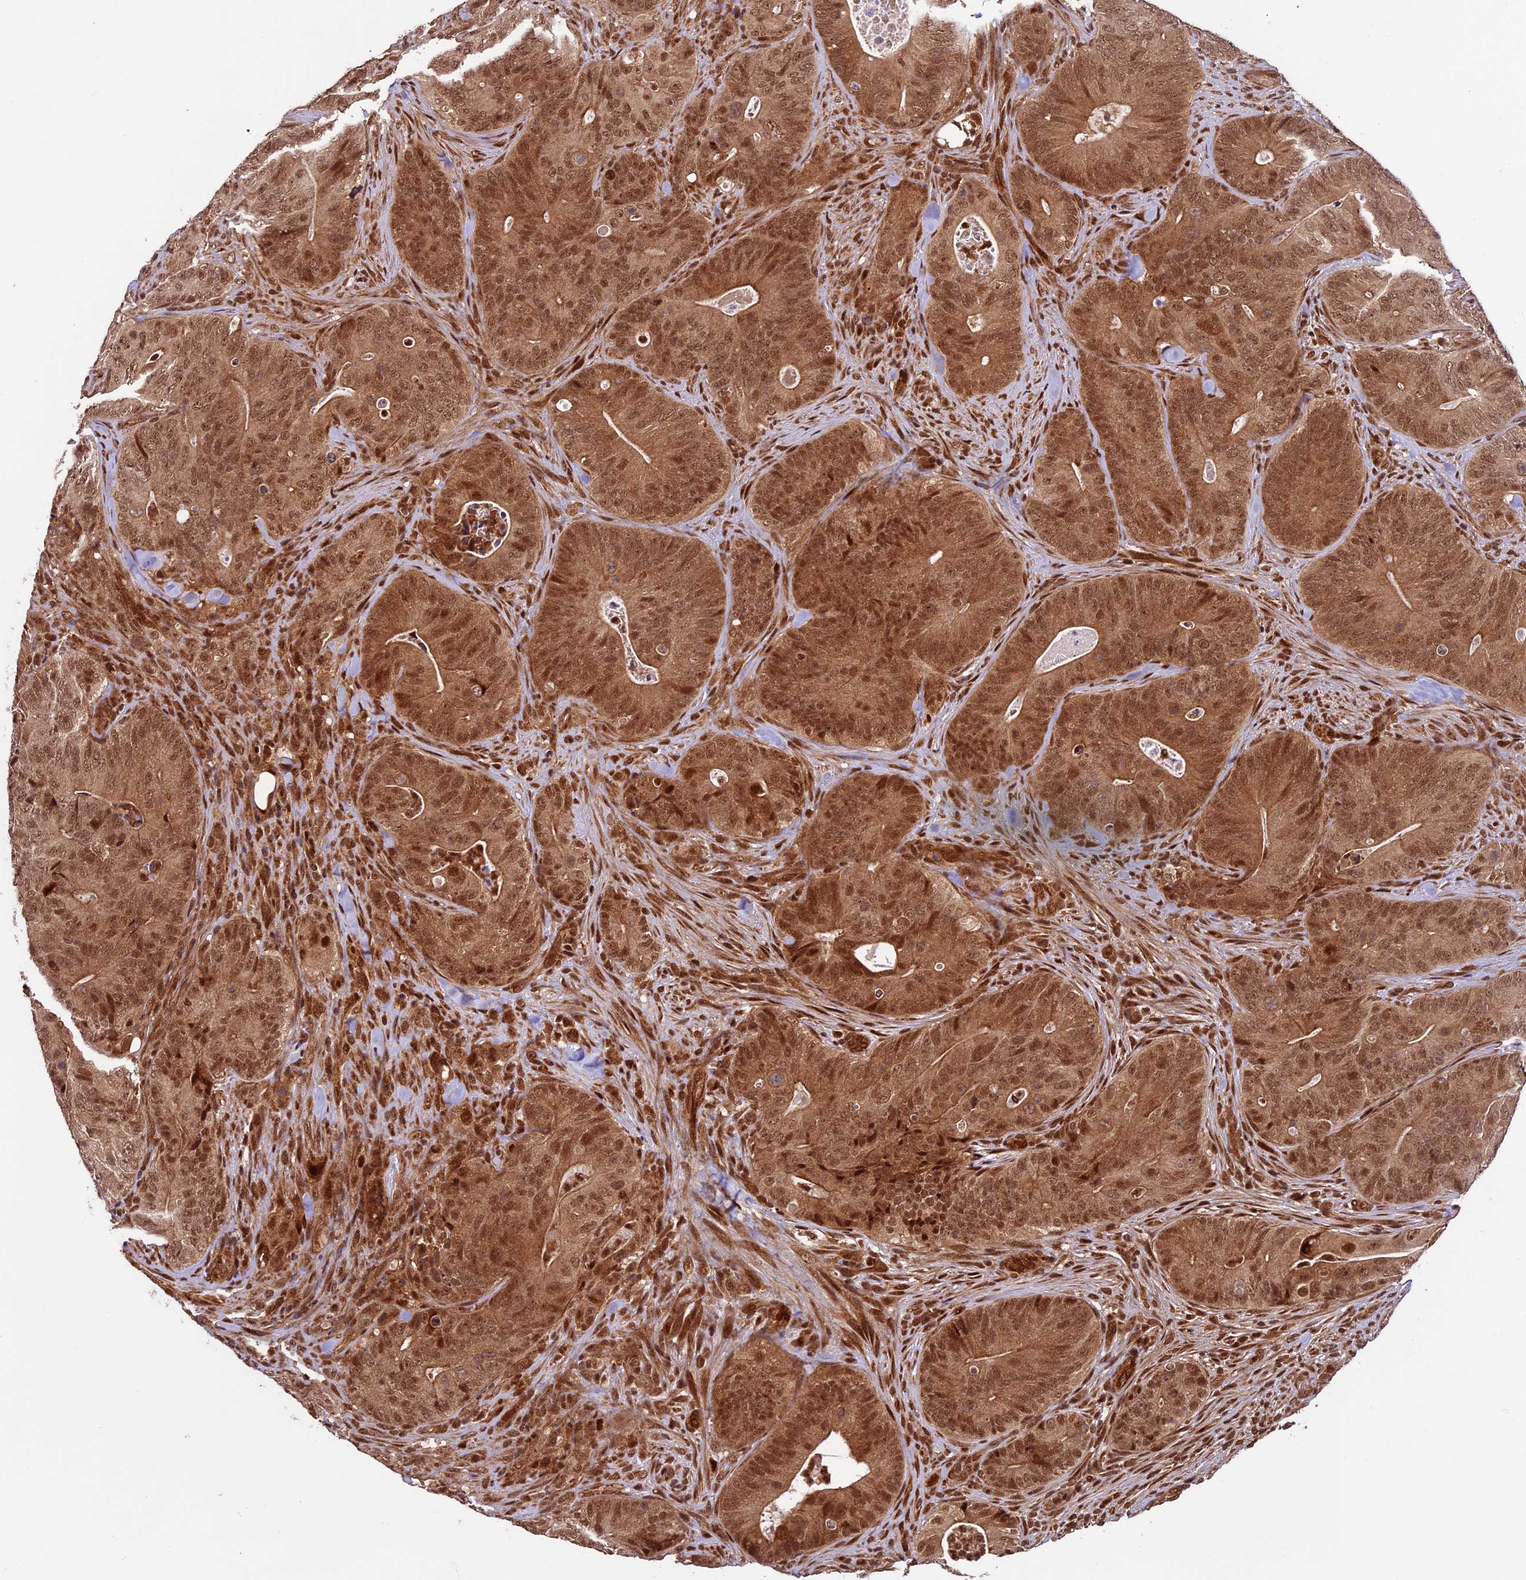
{"staining": {"intensity": "moderate", "quantity": ">75%", "location": "cytoplasmic/membranous,nuclear"}, "tissue": "colorectal cancer", "cell_type": "Tumor cells", "image_type": "cancer", "snomed": [{"axis": "morphology", "description": "Normal tissue, NOS"}, {"axis": "topography", "description": "Colon"}], "caption": "Colorectal cancer stained with DAB IHC demonstrates medium levels of moderate cytoplasmic/membranous and nuclear expression in about >75% of tumor cells.", "gene": "DHX38", "patient": {"sex": "female", "age": 82}}